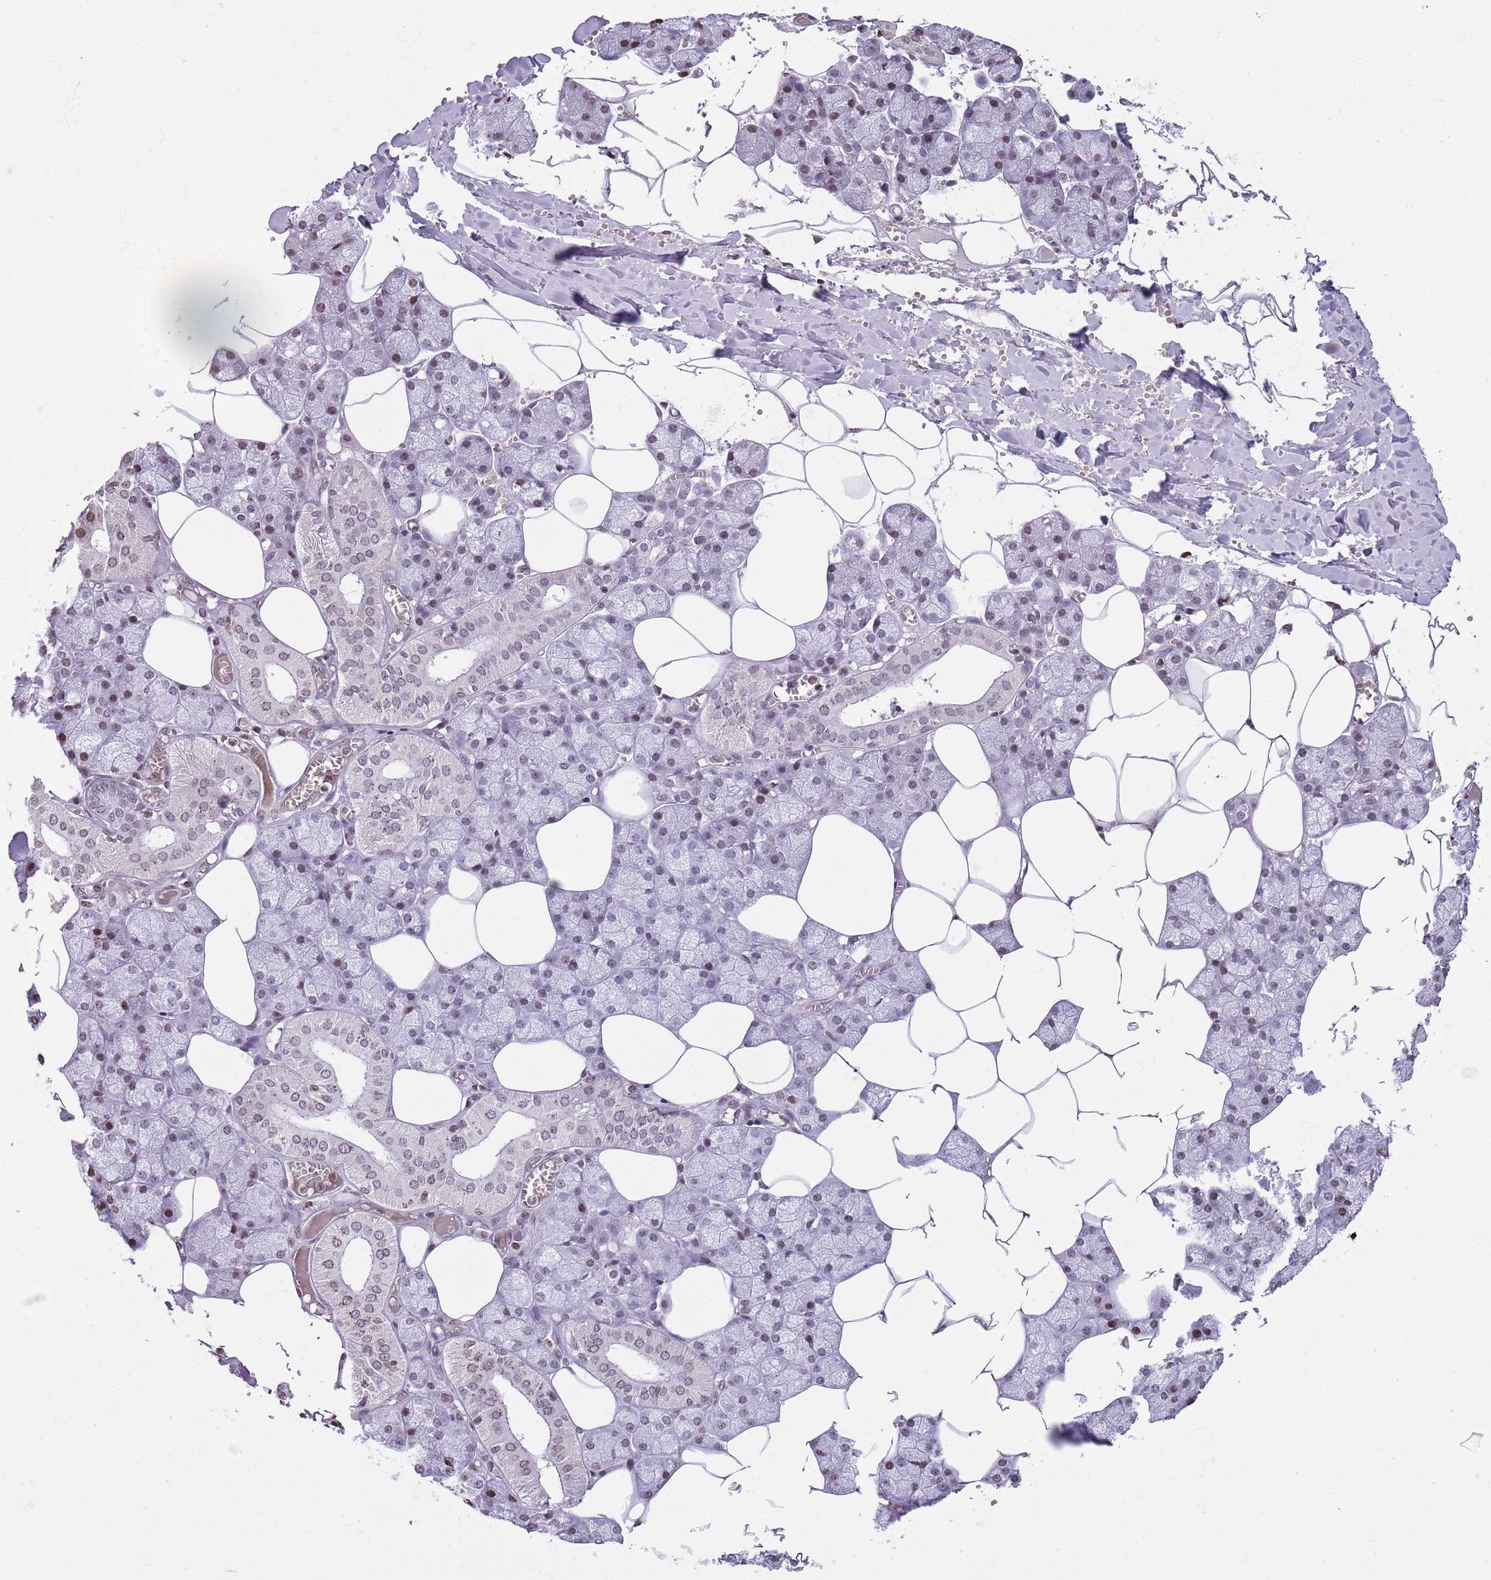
{"staining": {"intensity": "strong", "quantity": "25%-75%", "location": "nuclear"}, "tissue": "salivary gland", "cell_type": "Glandular cells", "image_type": "normal", "snomed": [{"axis": "morphology", "description": "Normal tissue, NOS"}, {"axis": "topography", "description": "Salivary gland"}], "caption": "An image of human salivary gland stained for a protein reveals strong nuclear brown staining in glandular cells. Nuclei are stained in blue.", "gene": "KPNA3", "patient": {"sex": "male", "age": 62}}